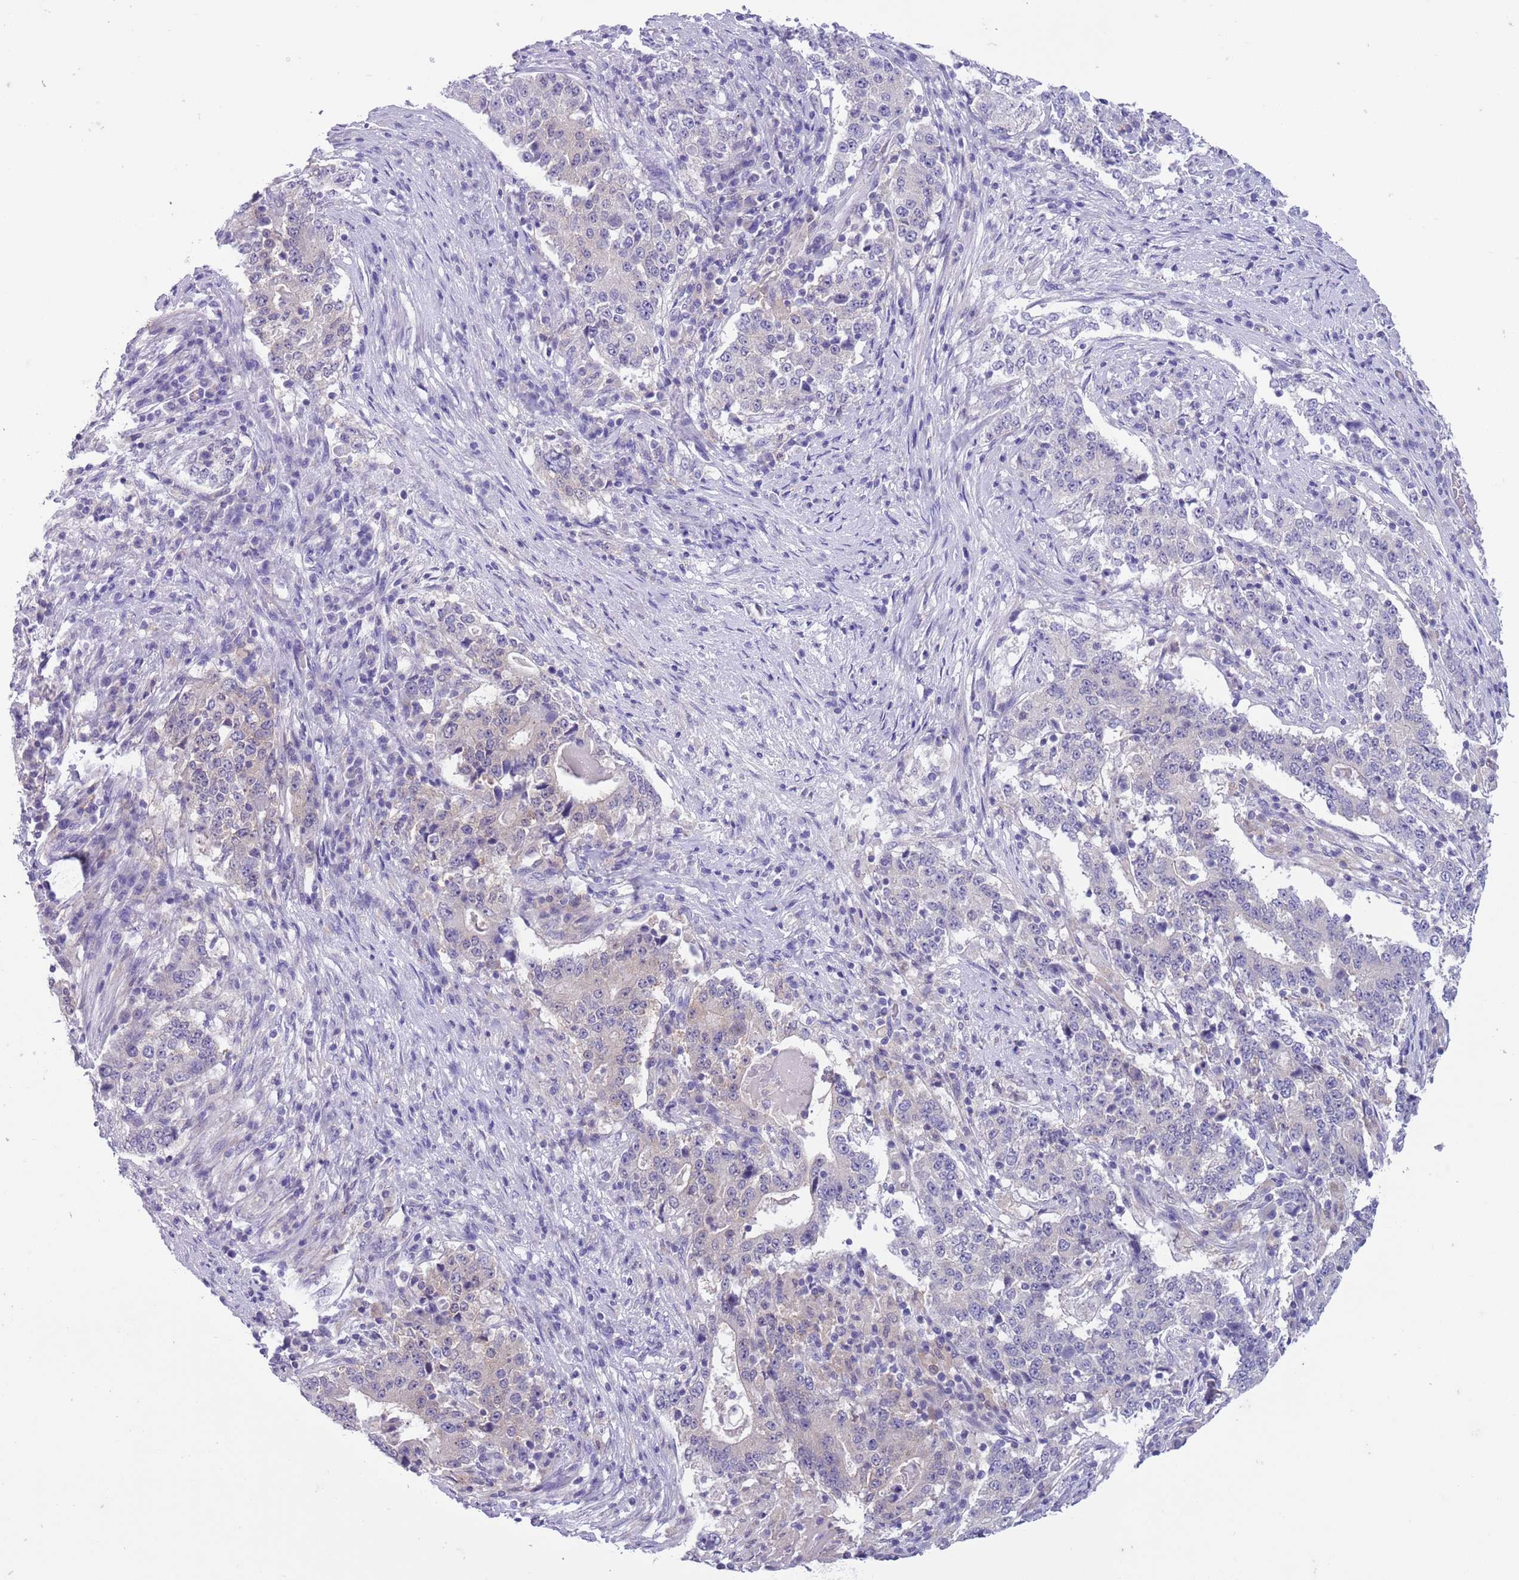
{"staining": {"intensity": "negative", "quantity": "none", "location": "none"}, "tissue": "stomach cancer", "cell_type": "Tumor cells", "image_type": "cancer", "snomed": [{"axis": "morphology", "description": "Adenocarcinoma, NOS"}, {"axis": "topography", "description": "Stomach"}], "caption": "Immunohistochemical staining of stomach adenocarcinoma demonstrates no significant staining in tumor cells.", "gene": "PFKFB2", "patient": {"sex": "male", "age": 59}}